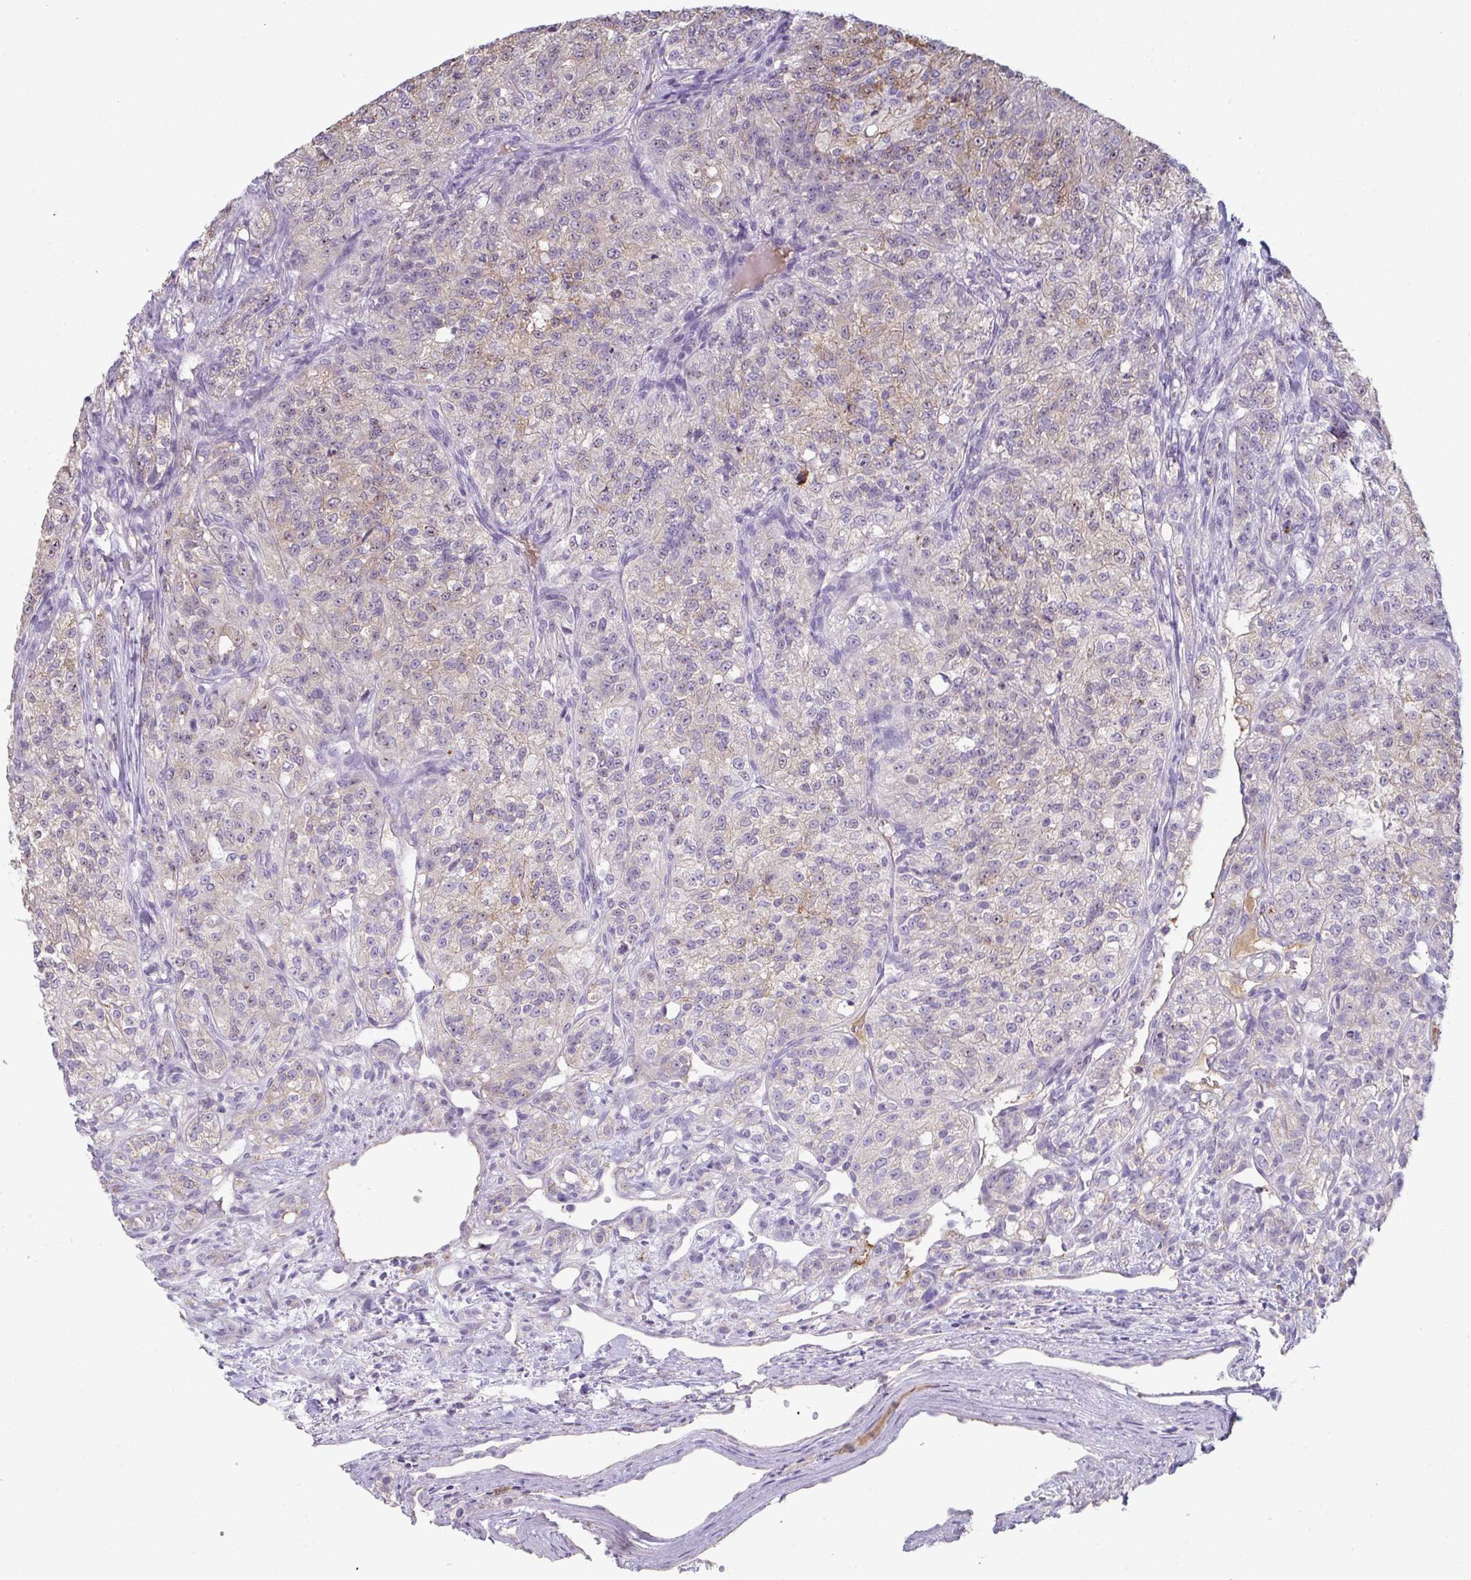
{"staining": {"intensity": "weak", "quantity": "25%-75%", "location": "cytoplasmic/membranous,nuclear"}, "tissue": "renal cancer", "cell_type": "Tumor cells", "image_type": "cancer", "snomed": [{"axis": "morphology", "description": "Adenocarcinoma, NOS"}, {"axis": "topography", "description": "Kidney"}], "caption": "Immunohistochemical staining of human renal cancer exhibits low levels of weak cytoplasmic/membranous and nuclear staining in about 25%-75% of tumor cells.", "gene": "ADAM21", "patient": {"sex": "female", "age": 63}}